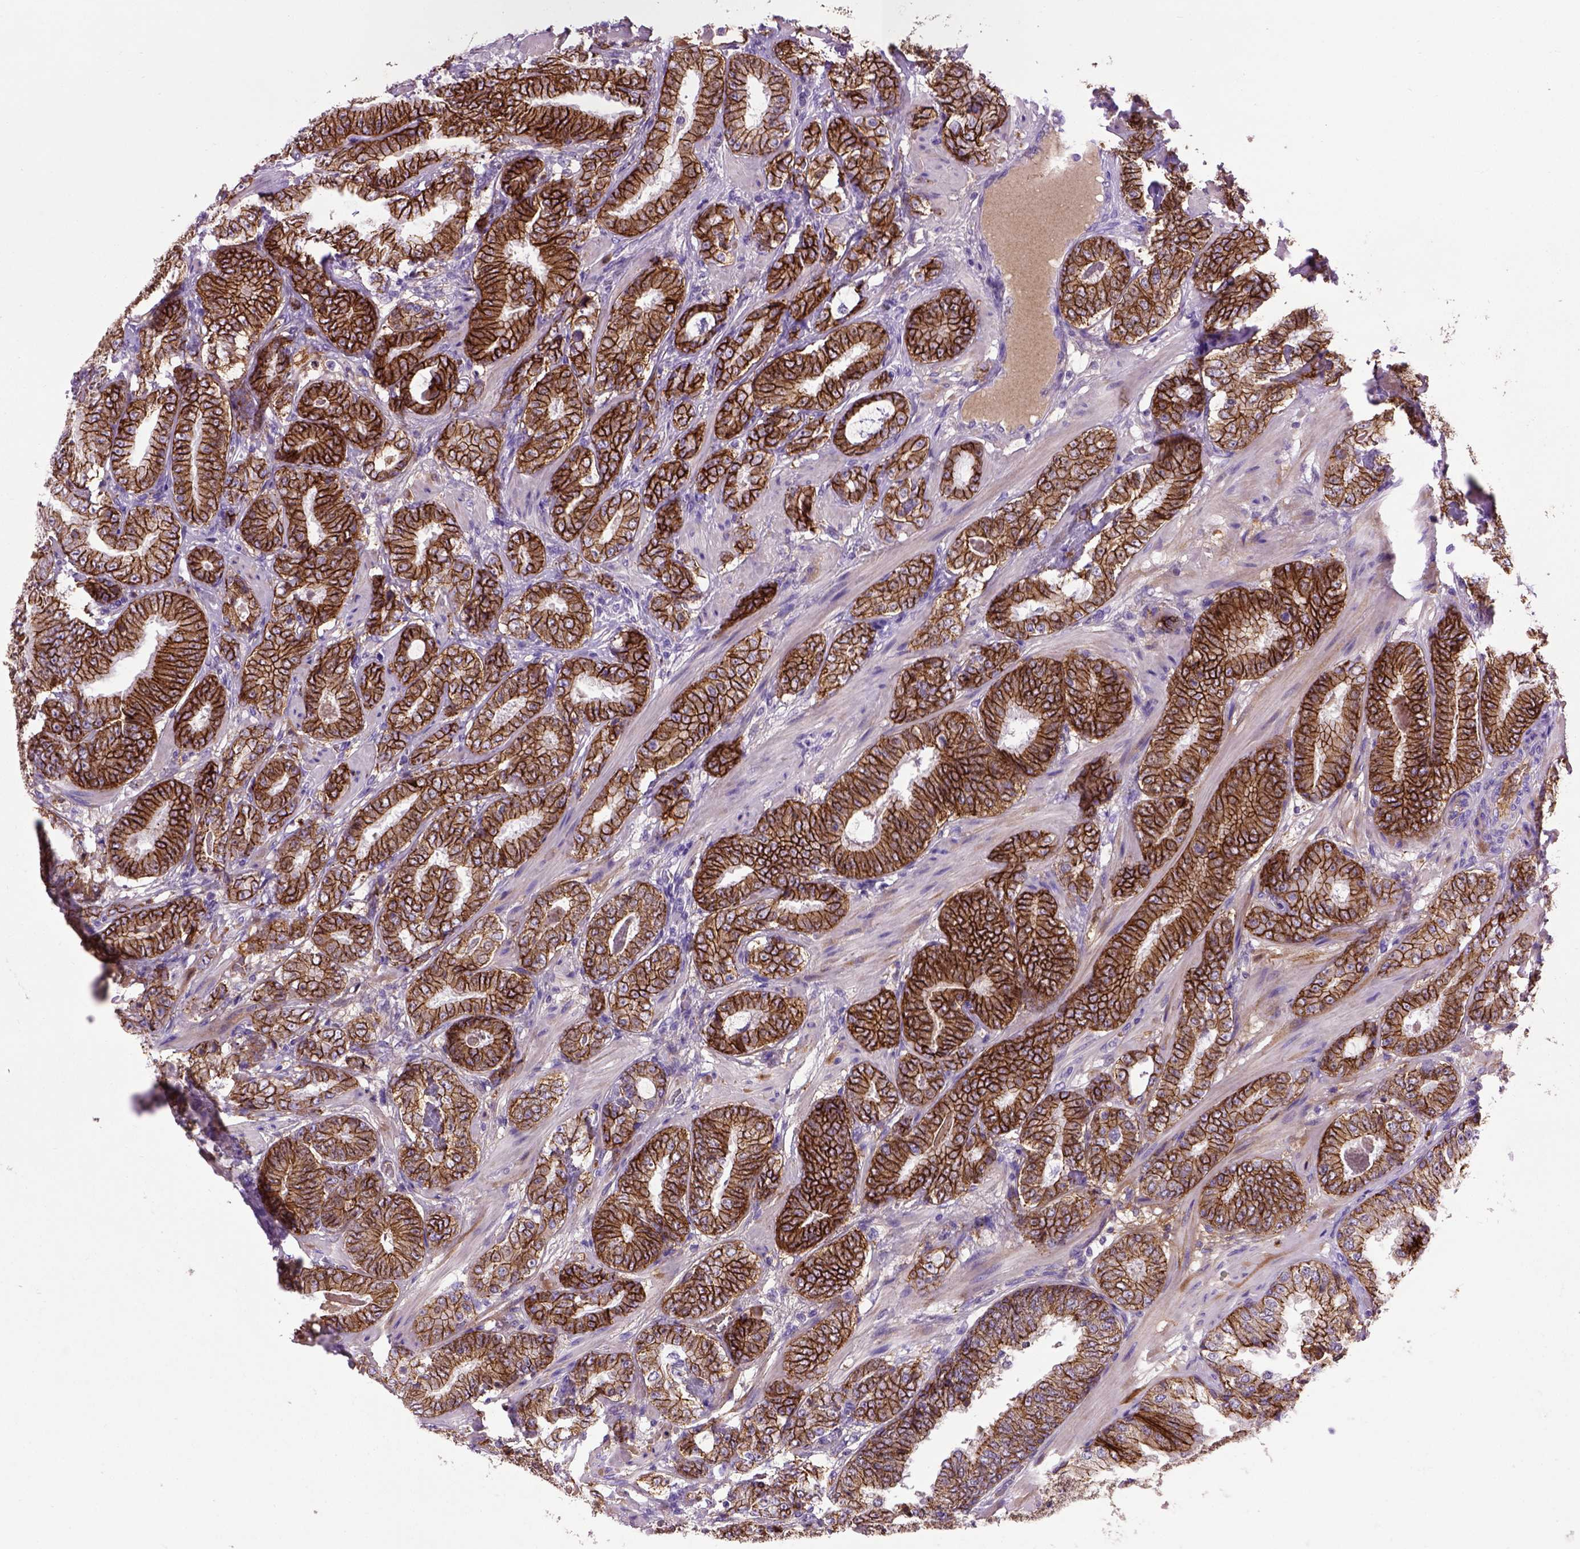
{"staining": {"intensity": "strong", "quantity": ">75%", "location": "cytoplasmic/membranous"}, "tissue": "prostate cancer", "cell_type": "Tumor cells", "image_type": "cancer", "snomed": [{"axis": "morphology", "description": "Adenocarcinoma, Low grade"}, {"axis": "topography", "description": "Prostate"}], "caption": "Tumor cells reveal high levels of strong cytoplasmic/membranous staining in approximately >75% of cells in adenocarcinoma (low-grade) (prostate).", "gene": "CDH1", "patient": {"sex": "male", "age": 60}}